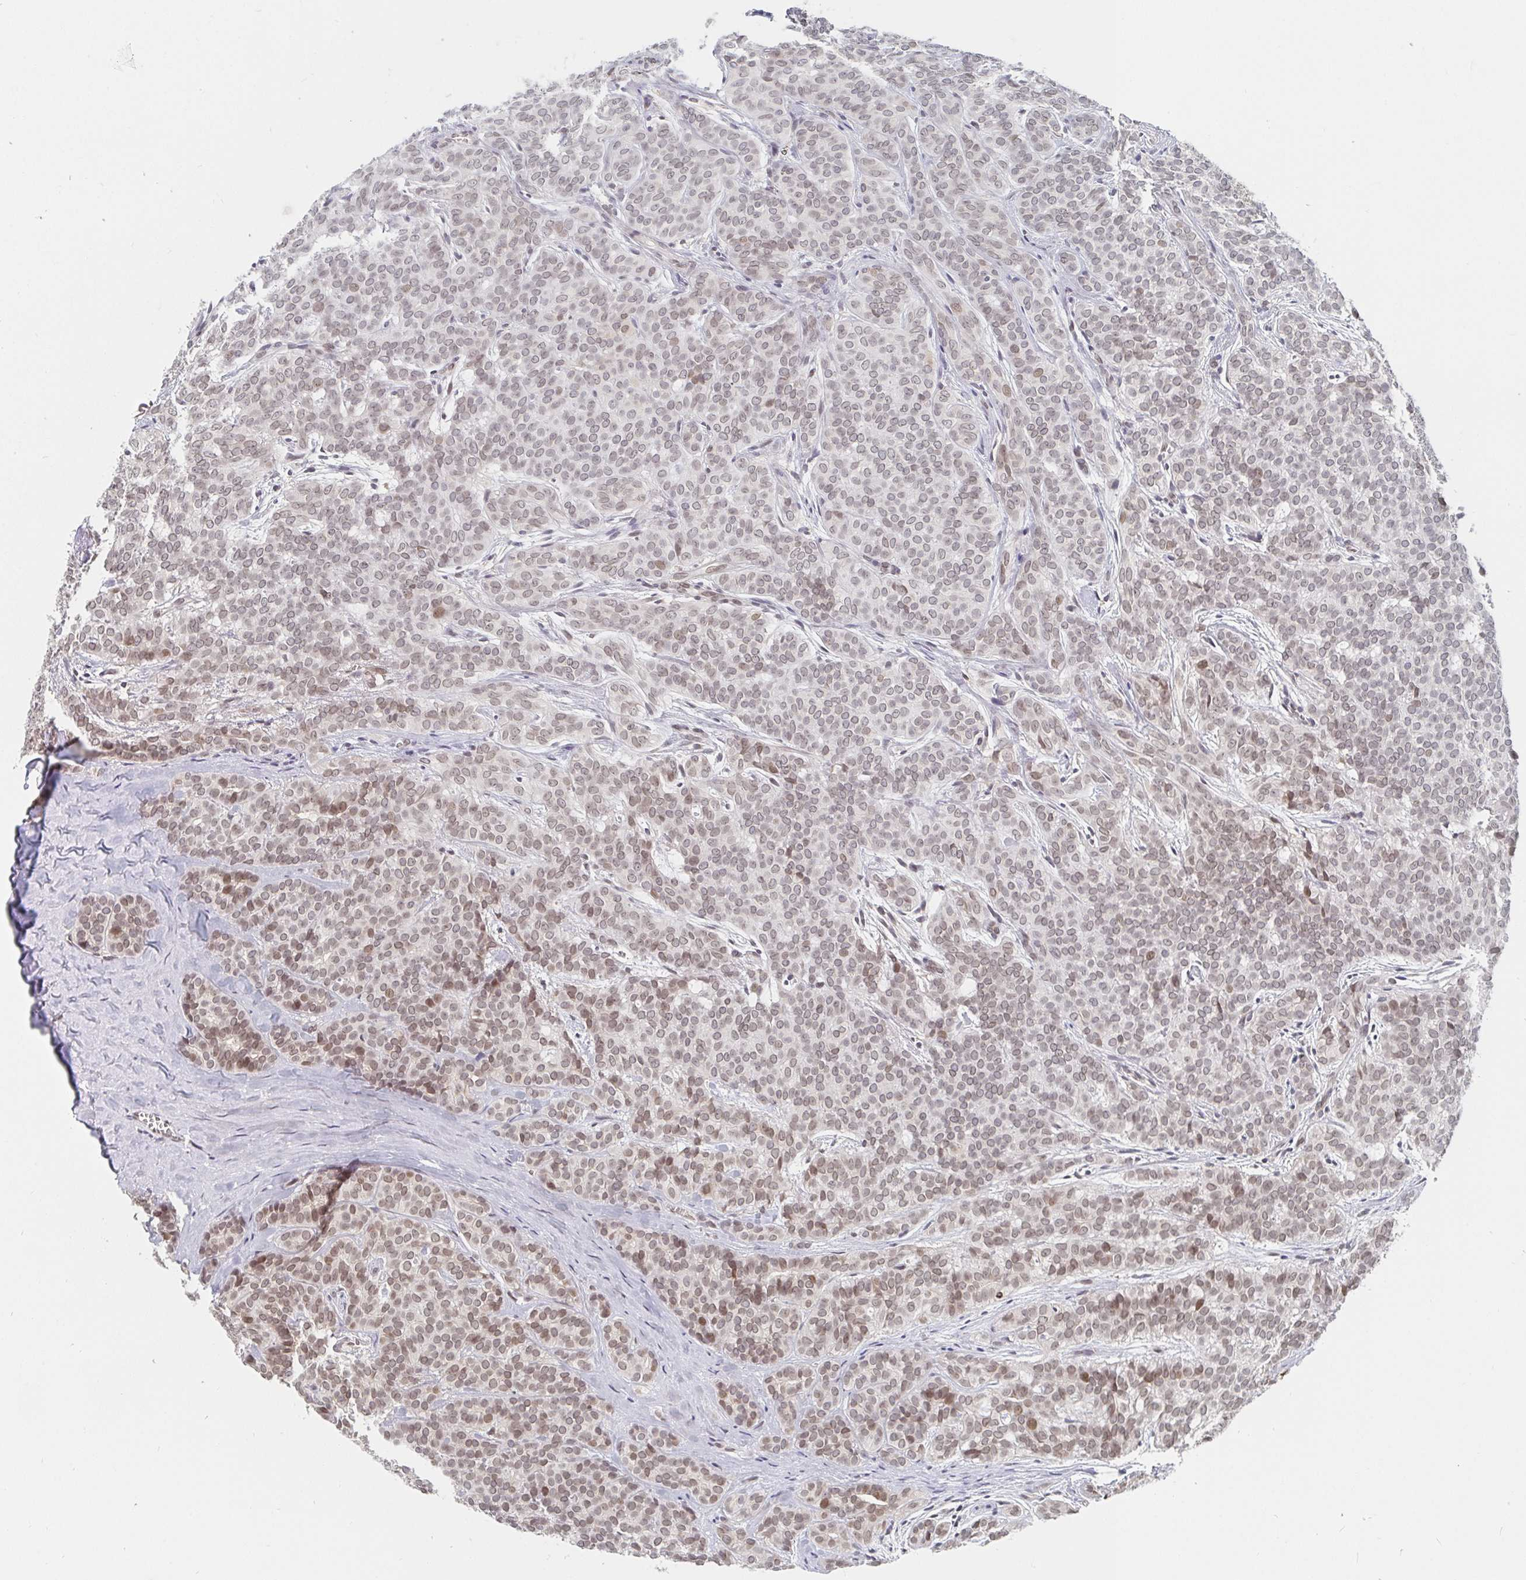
{"staining": {"intensity": "weak", "quantity": "25%-75%", "location": "nuclear"}, "tissue": "head and neck cancer", "cell_type": "Tumor cells", "image_type": "cancer", "snomed": [{"axis": "morphology", "description": "Normal tissue, NOS"}, {"axis": "morphology", "description": "Adenocarcinoma, NOS"}, {"axis": "topography", "description": "Oral tissue"}, {"axis": "topography", "description": "Head-Neck"}], "caption": "Head and neck cancer (adenocarcinoma) stained for a protein (brown) demonstrates weak nuclear positive staining in about 25%-75% of tumor cells.", "gene": "CHD2", "patient": {"sex": "female", "age": 57}}